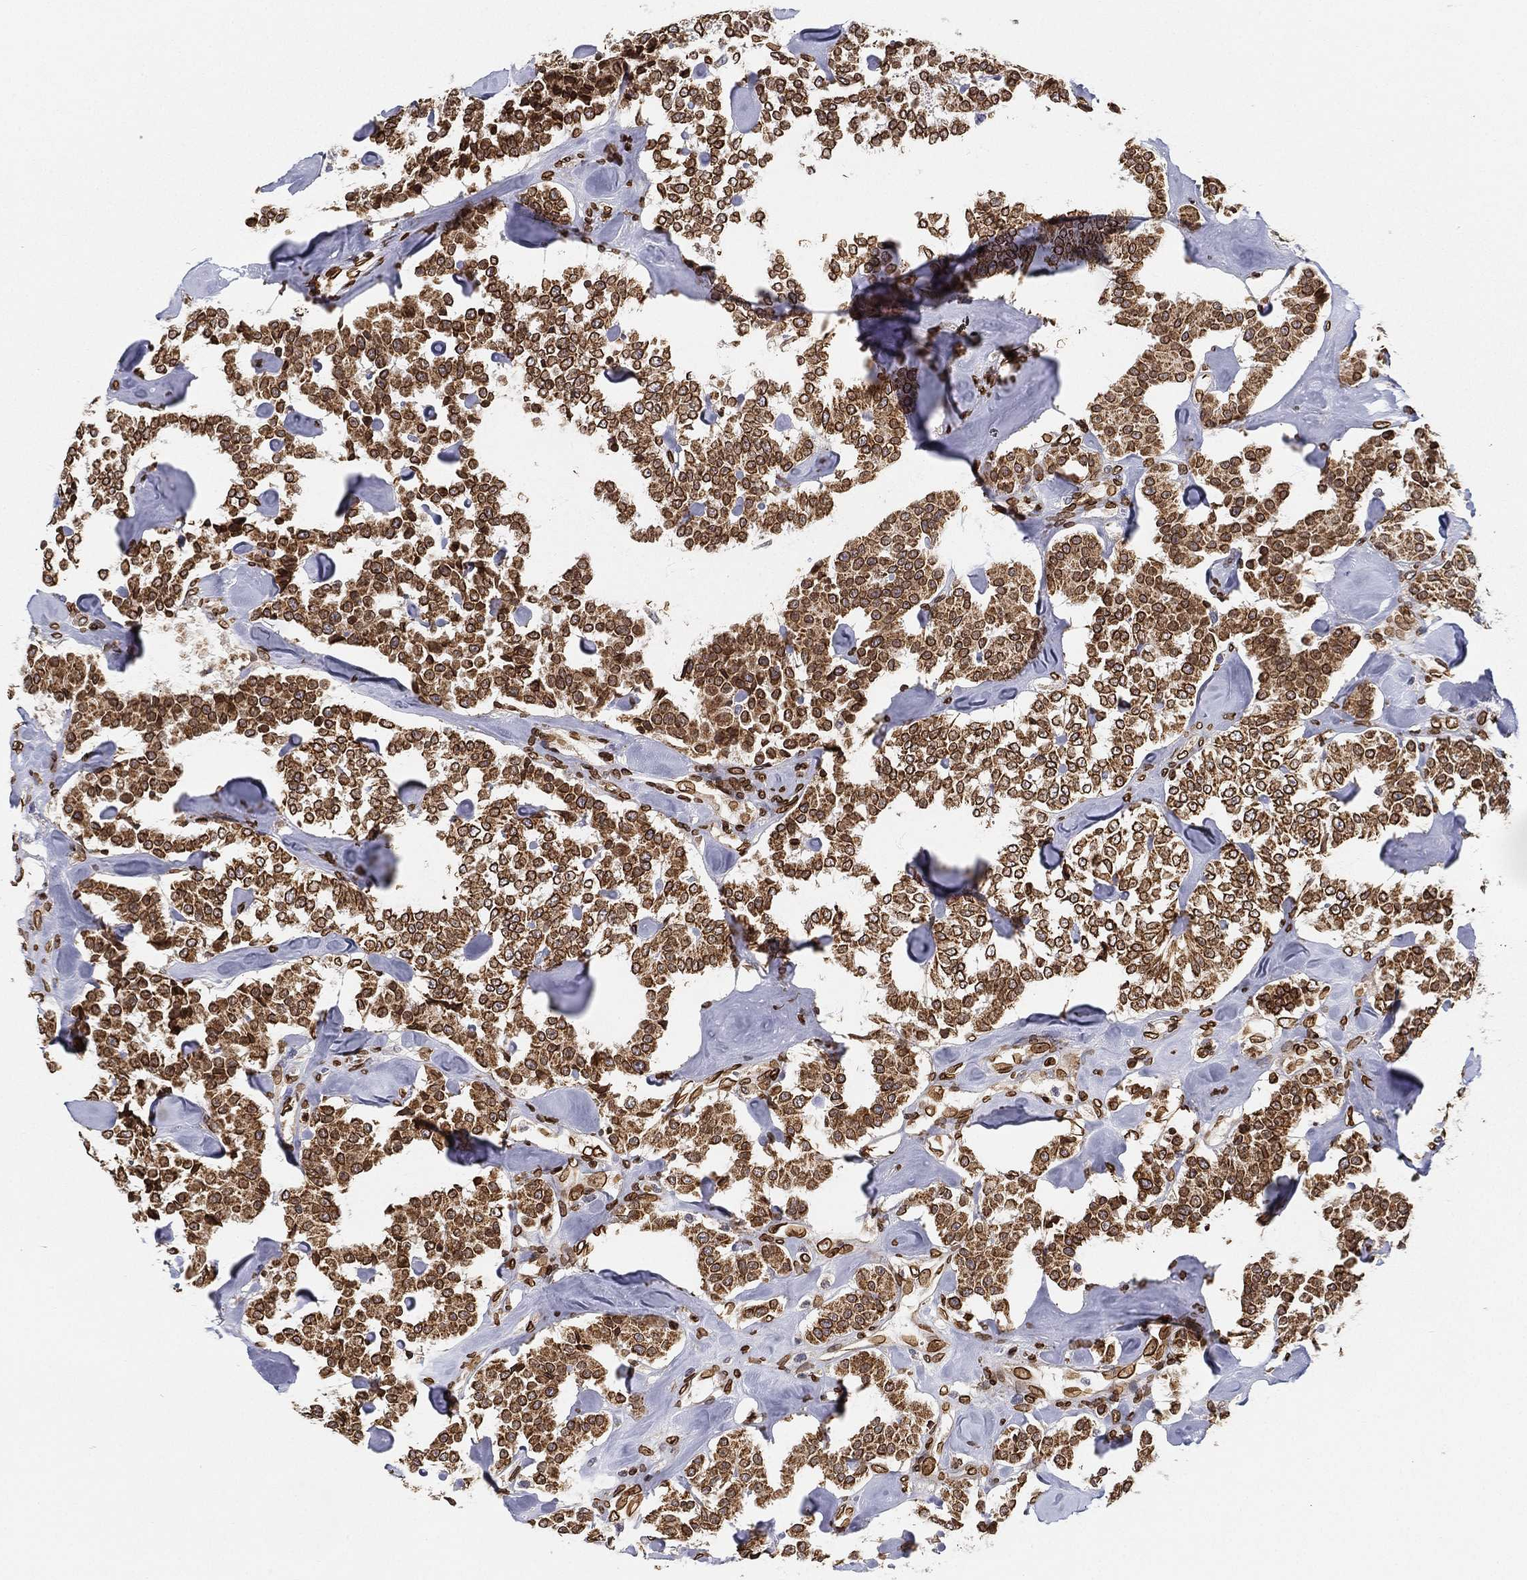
{"staining": {"intensity": "strong", "quantity": ">75%", "location": "cytoplasmic/membranous,nuclear"}, "tissue": "carcinoid", "cell_type": "Tumor cells", "image_type": "cancer", "snomed": [{"axis": "morphology", "description": "Carcinoid, malignant, NOS"}, {"axis": "topography", "description": "Pancreas"}], "caption": "About >75% of tumor cells in human carcinoid display strong cytoplasmic/membranous and nuclear protein expression as visualized by brown immunohistochemical staining.", "gene": "PALB2", "patient": {"sex": "male", "age": 41}}